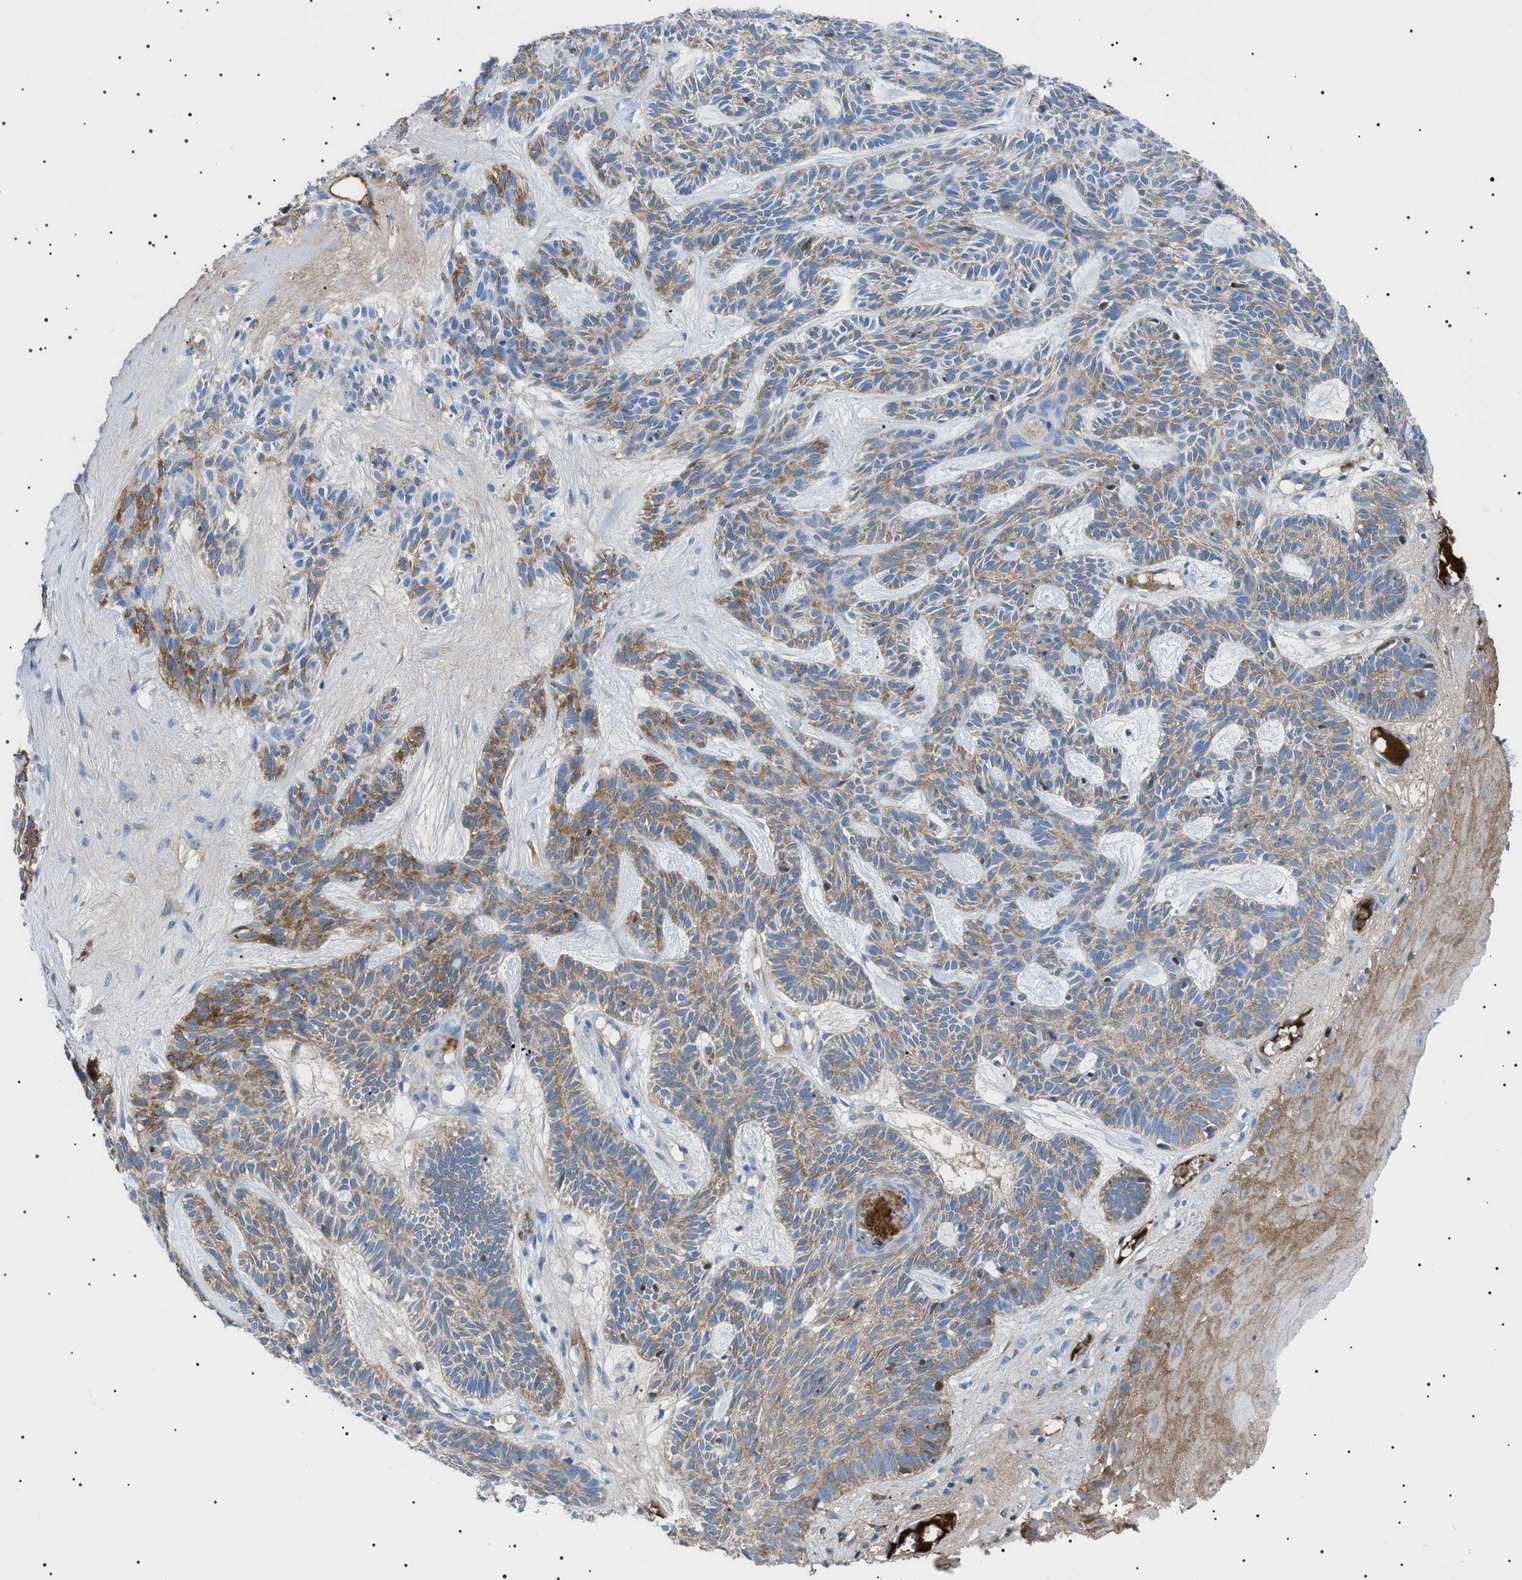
{"staining": {"intensity": "weak", "quantity": ">75%", "location": "cytoplasmic/membranous"}, "tissue": "skin cancer", "cell_type": "Tumor cells", "image_type": "cancer", "snomed": [{"axis": "morphology", "description": "Basal cell carcinoma"}, {"axis": "topography", "description": "Skin"}], "caption": "Brown immunohistochemical staining in skin cancer displays weak cytoplasmic/membranous staining in approximately >75% of tumor cells. Nuclei are stained in blue.", "gene": "LPA", "patient": {"sex": "male", "age": 67}}